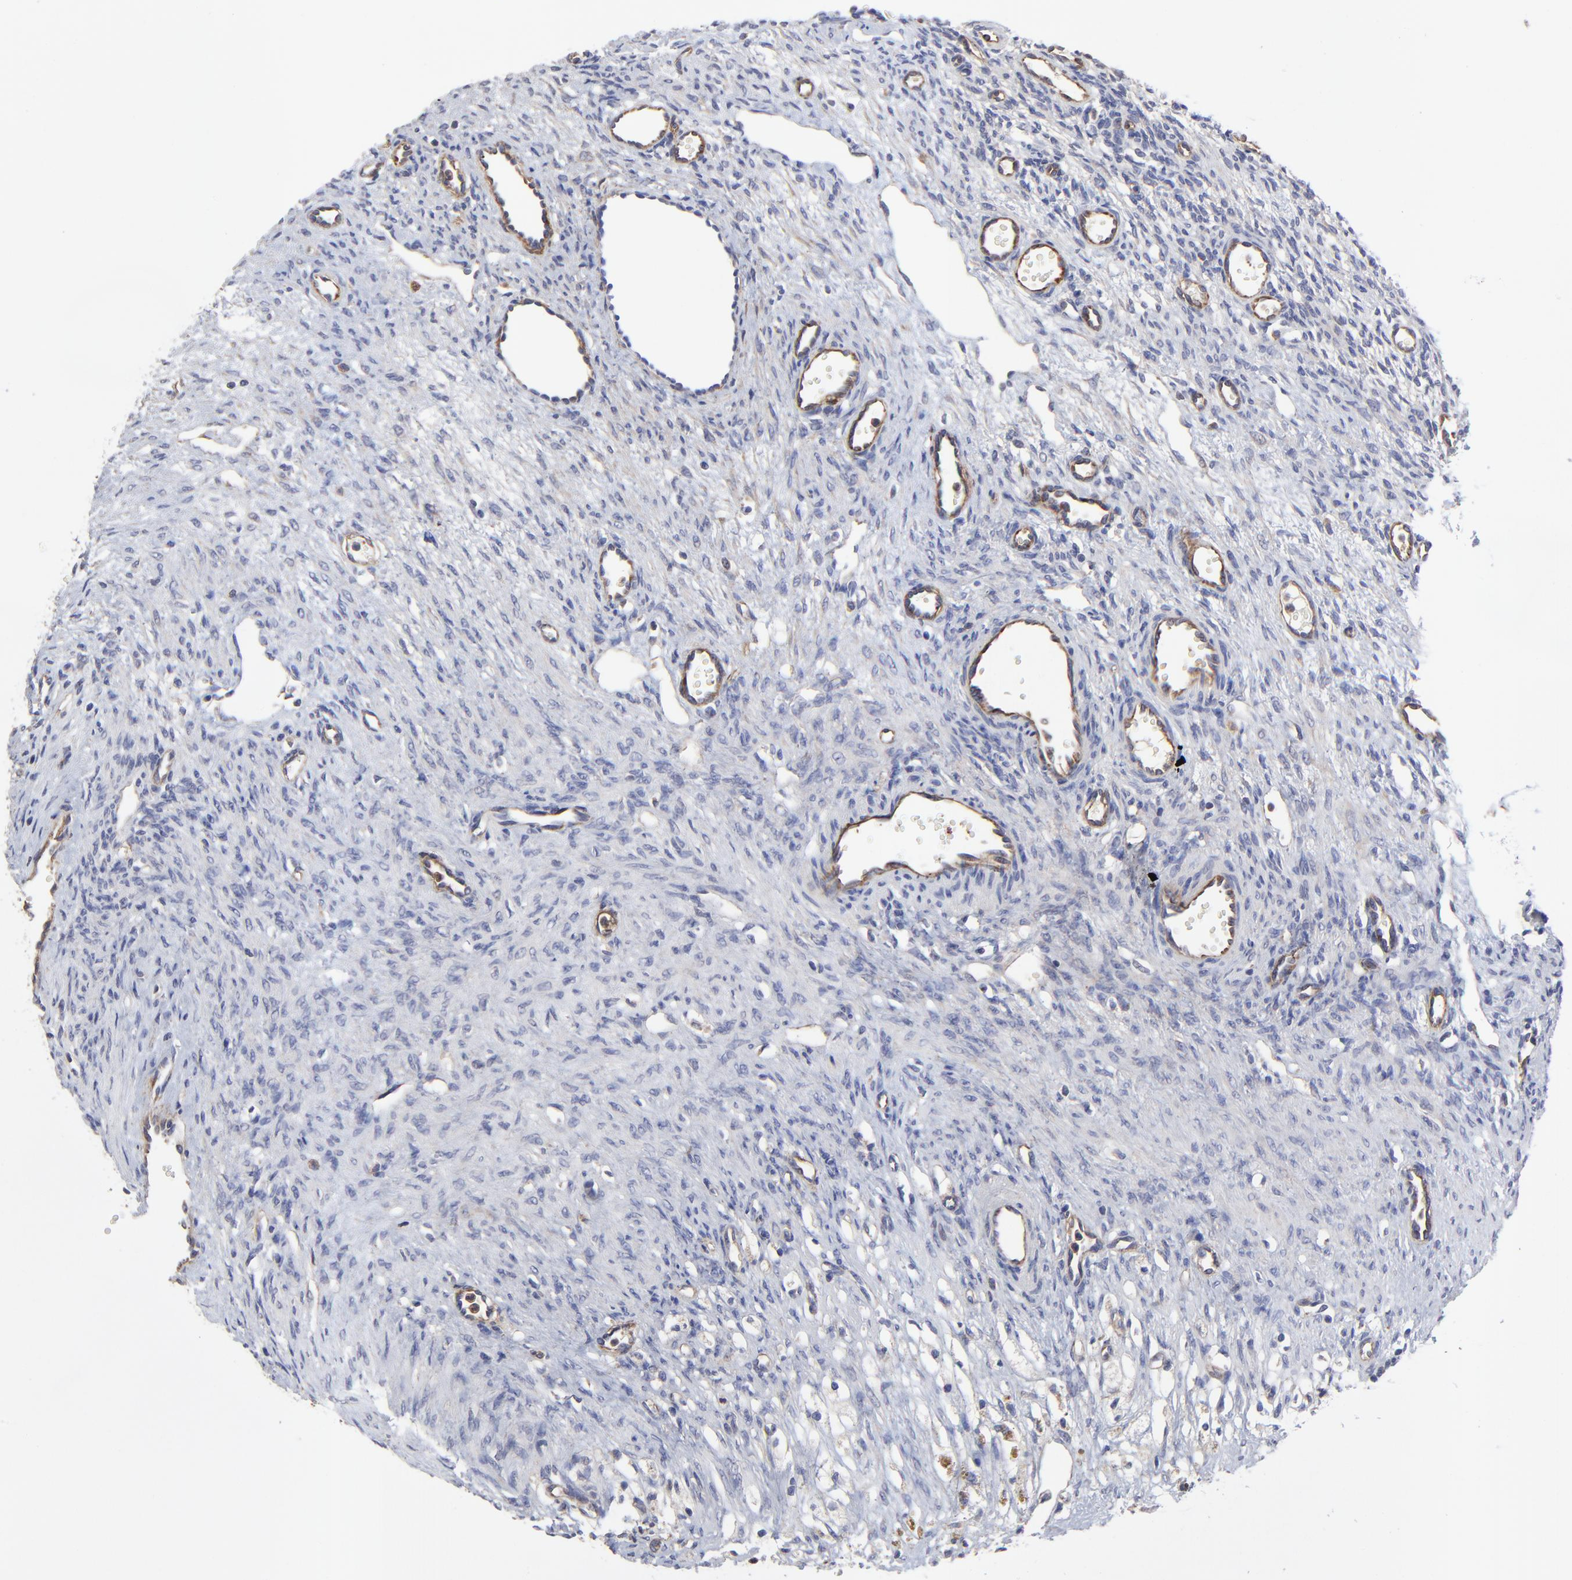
{"staining": {"intensity": "moderate", "quantity": "25%-75%", "location": "cytoplasmic/membranous"}, "tissue": "ovary", "cell_type": "Follicle cells", "image_type": "normal", "snomed": [{"axis": "morphology", "description": "Normal tissue, NOS"}, {"axis": "topography", "description": "Ovary"}], "caption": "High-power microscopy captured an immunohistochemistry (IHC) micrograph of benign ovary, revealing moderate cytoplasmic/membranous positivity in approximately 25%-75% of follicle cells. The staining was performed using DAB (3,3'-diaminobenzidine), with brown indicating positive protein expression. Nuclei are stained blue with hematoxylin.", "gene": "SULF2", "patient": {"sex": "female", "age": 33}}